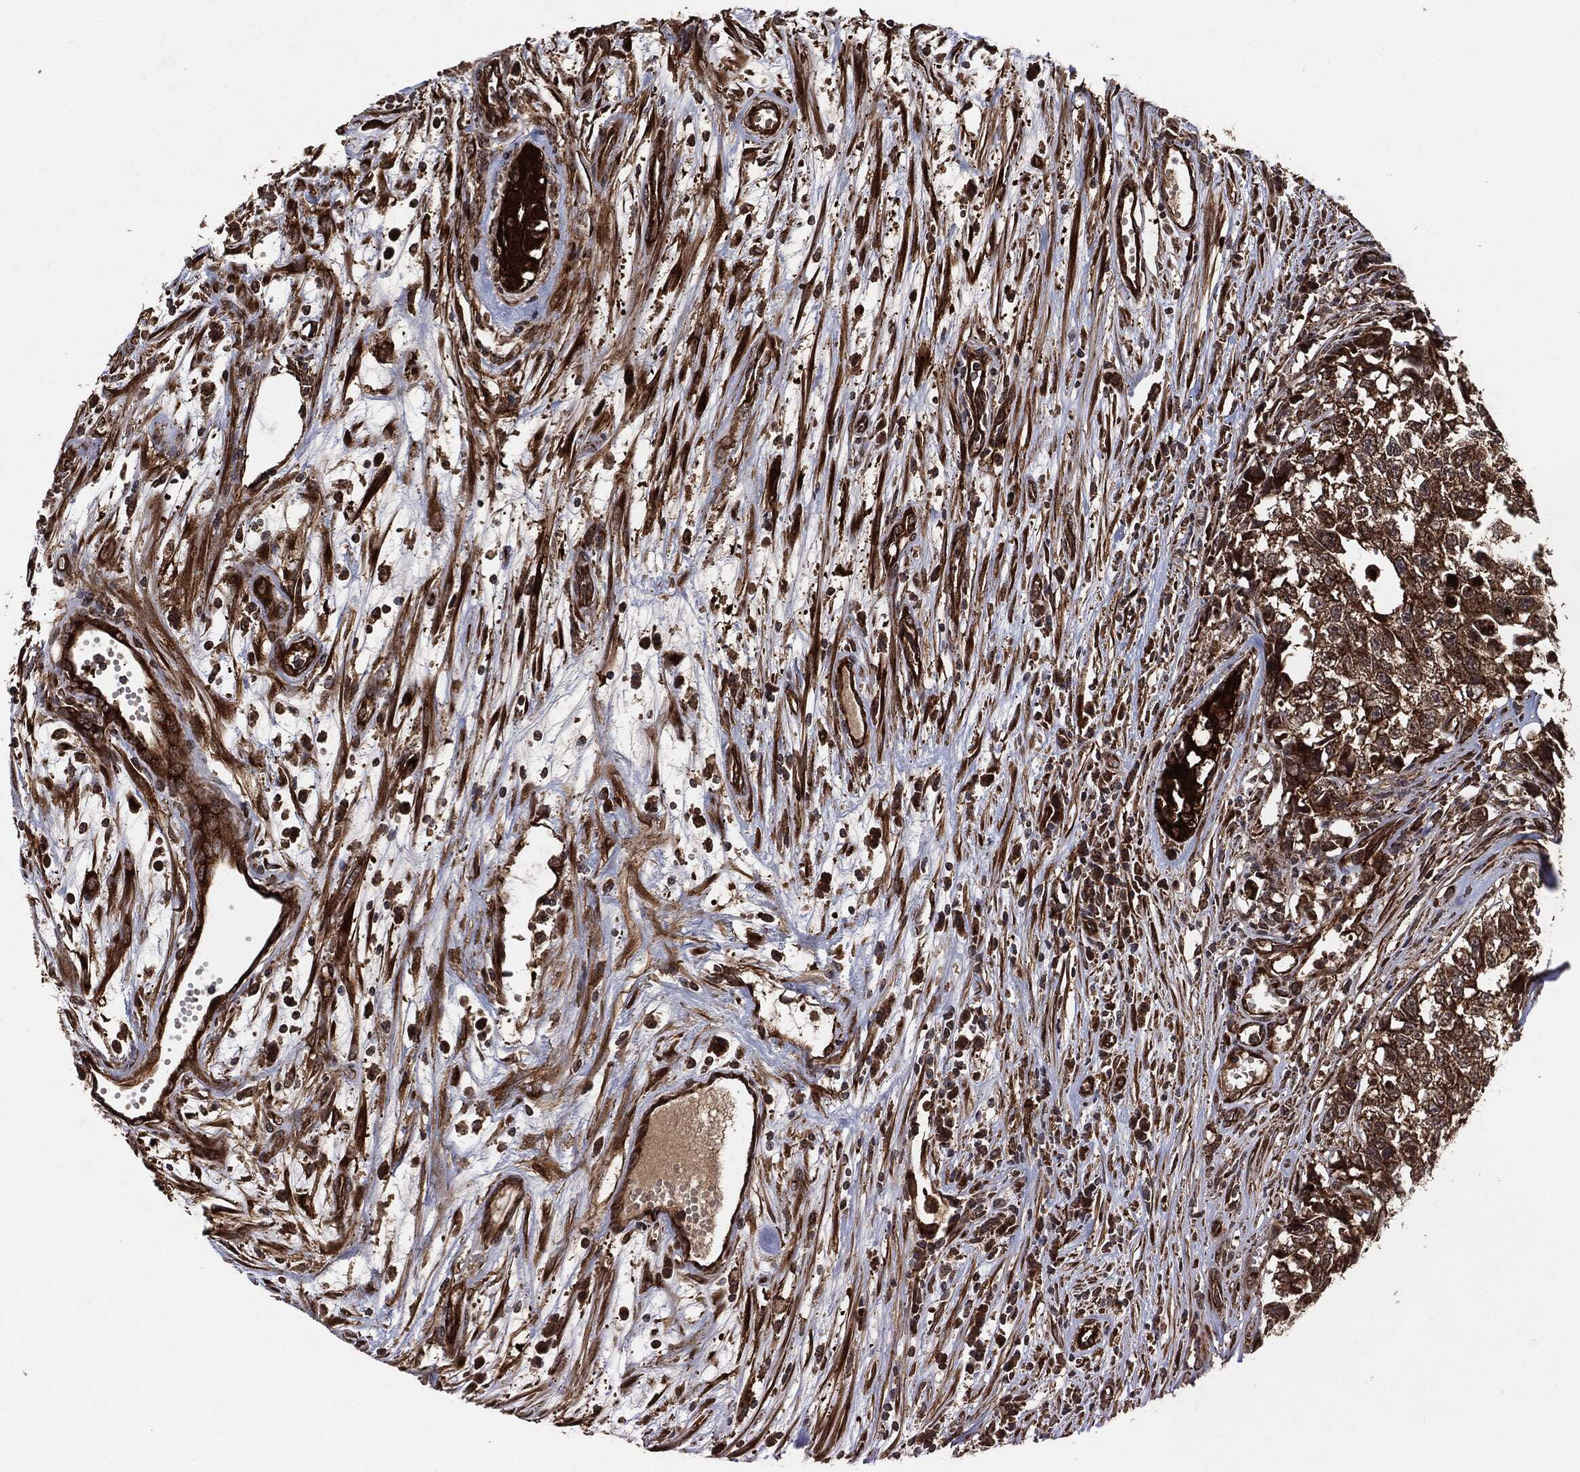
{"staining": {"intensity": "strong", "quantity": ">75%", "location": "cytoplasmic/membranous"}, "tissue": "testis cancer", "cell_type": "Tumor cells", "image_type": "cancer", "snomed": [{"axis": "morphology", "description": "Seminoma, NOS"}, {"axis": "morphology", "description": "Carcinoma, Embryonal, NOS"}, {"axis": "topography", "description": "Testis"}], "caption": "The image exhibits immunohistochemical staining of embryonal carcinoma (testis). There is strong cytoplasmic/membranous expression is seen in approximately >75% of tumor cells. Immunohistochemistry (ihc) stains the protein in brown and the nuclei are stained blue.", "gene": "BCAR1", "patient": {"sex": "male", "age": 22}}